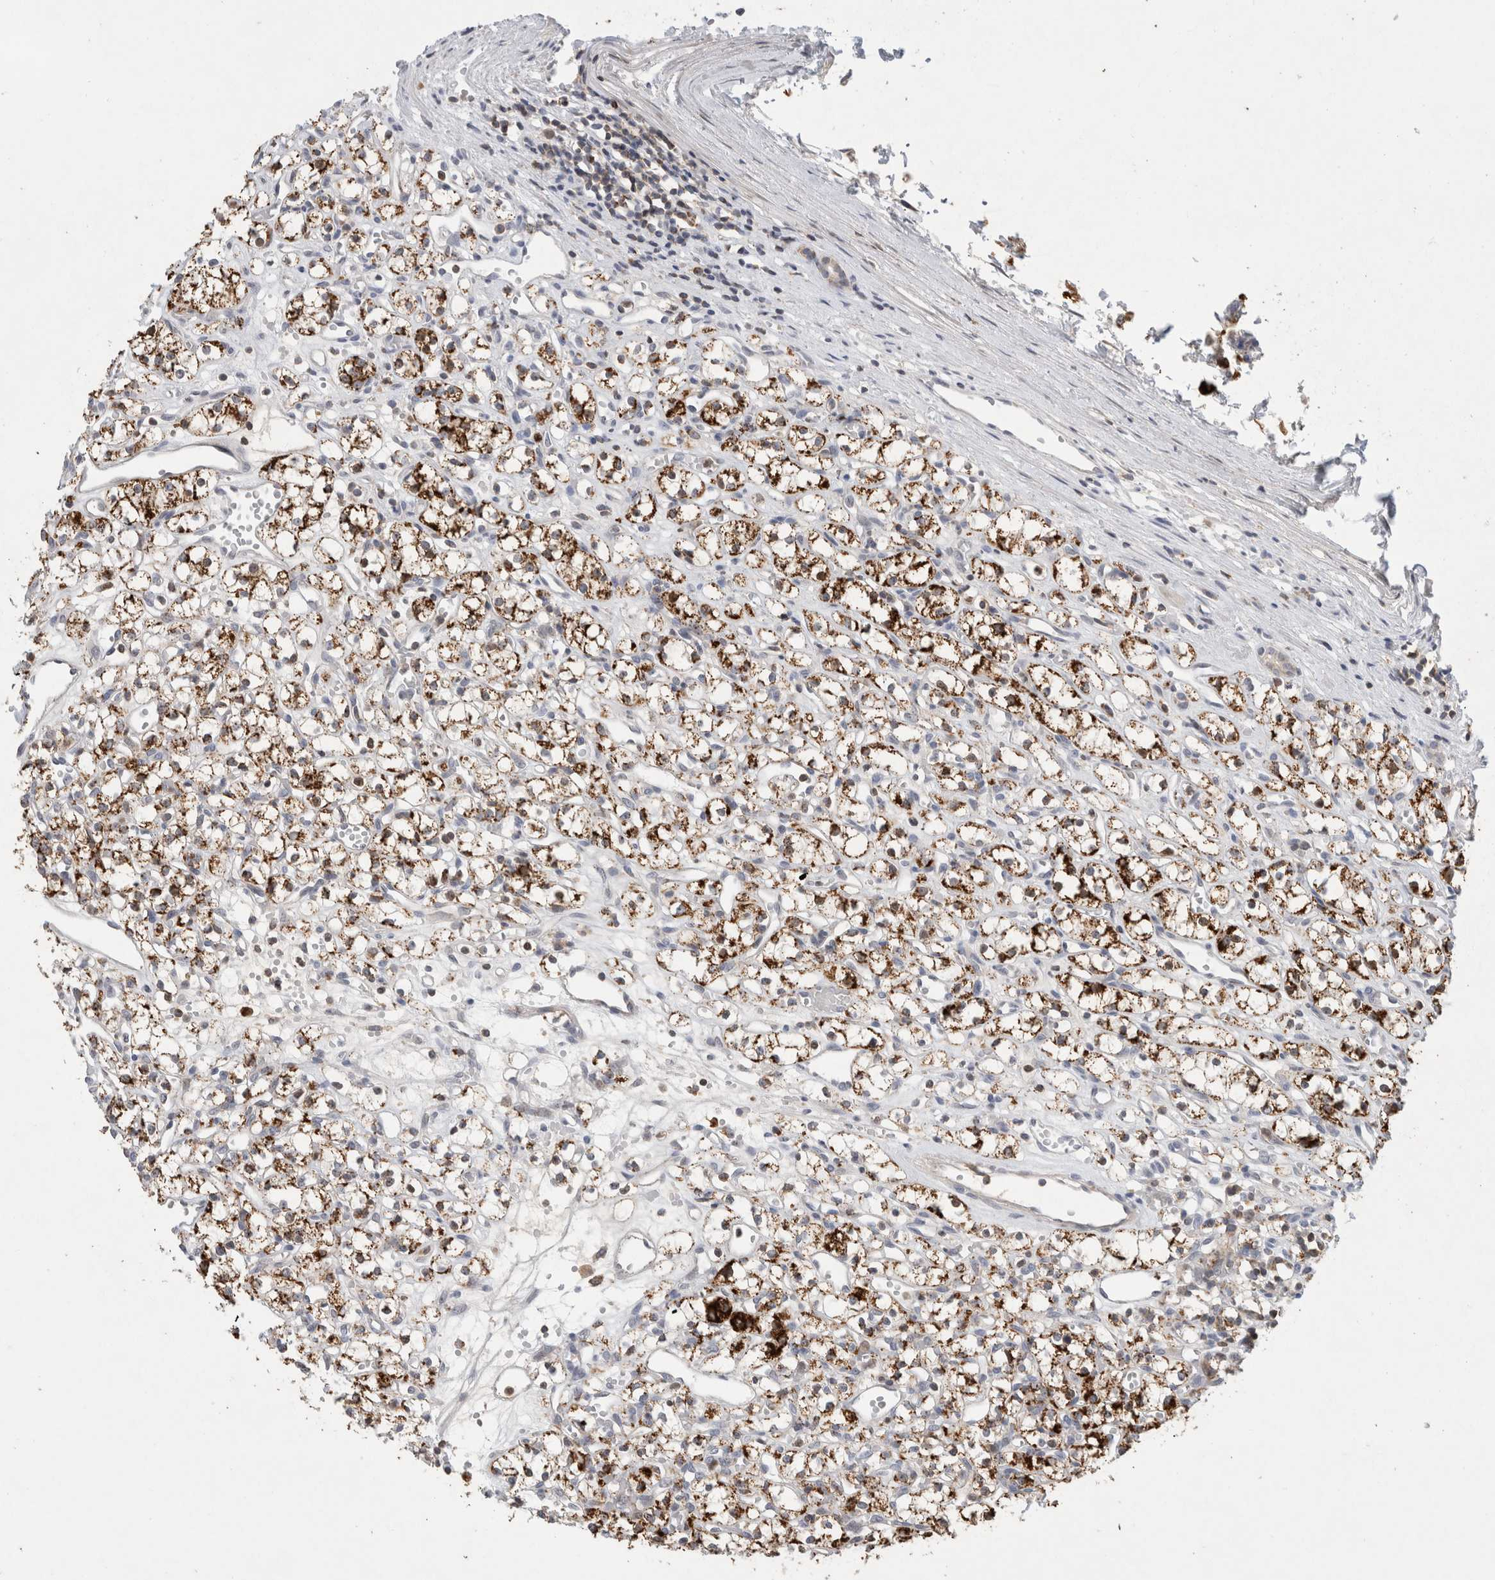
{"staining": {"intensity": "strong", "quantity": ">75%", "location": "cytoplasmic/membranous"}, "tissue": "renal cancer", "cell_type": "Tumor cells", "image_type": "cancer", "snomed": [{"axis": "morphology", "description": "Adenocarcinoma, NOS"}, {"axis": "topography", "description": "Kidney"}], "caption": "Immunohistochemical staining of adenocarcinoma (renal) reveals high levels of strong cytoplasmic/membranous protein positivity in approximately >75% of tumor cells.", "gene": "AGMAT", "patient": {"sex": "female", "age": 59}}